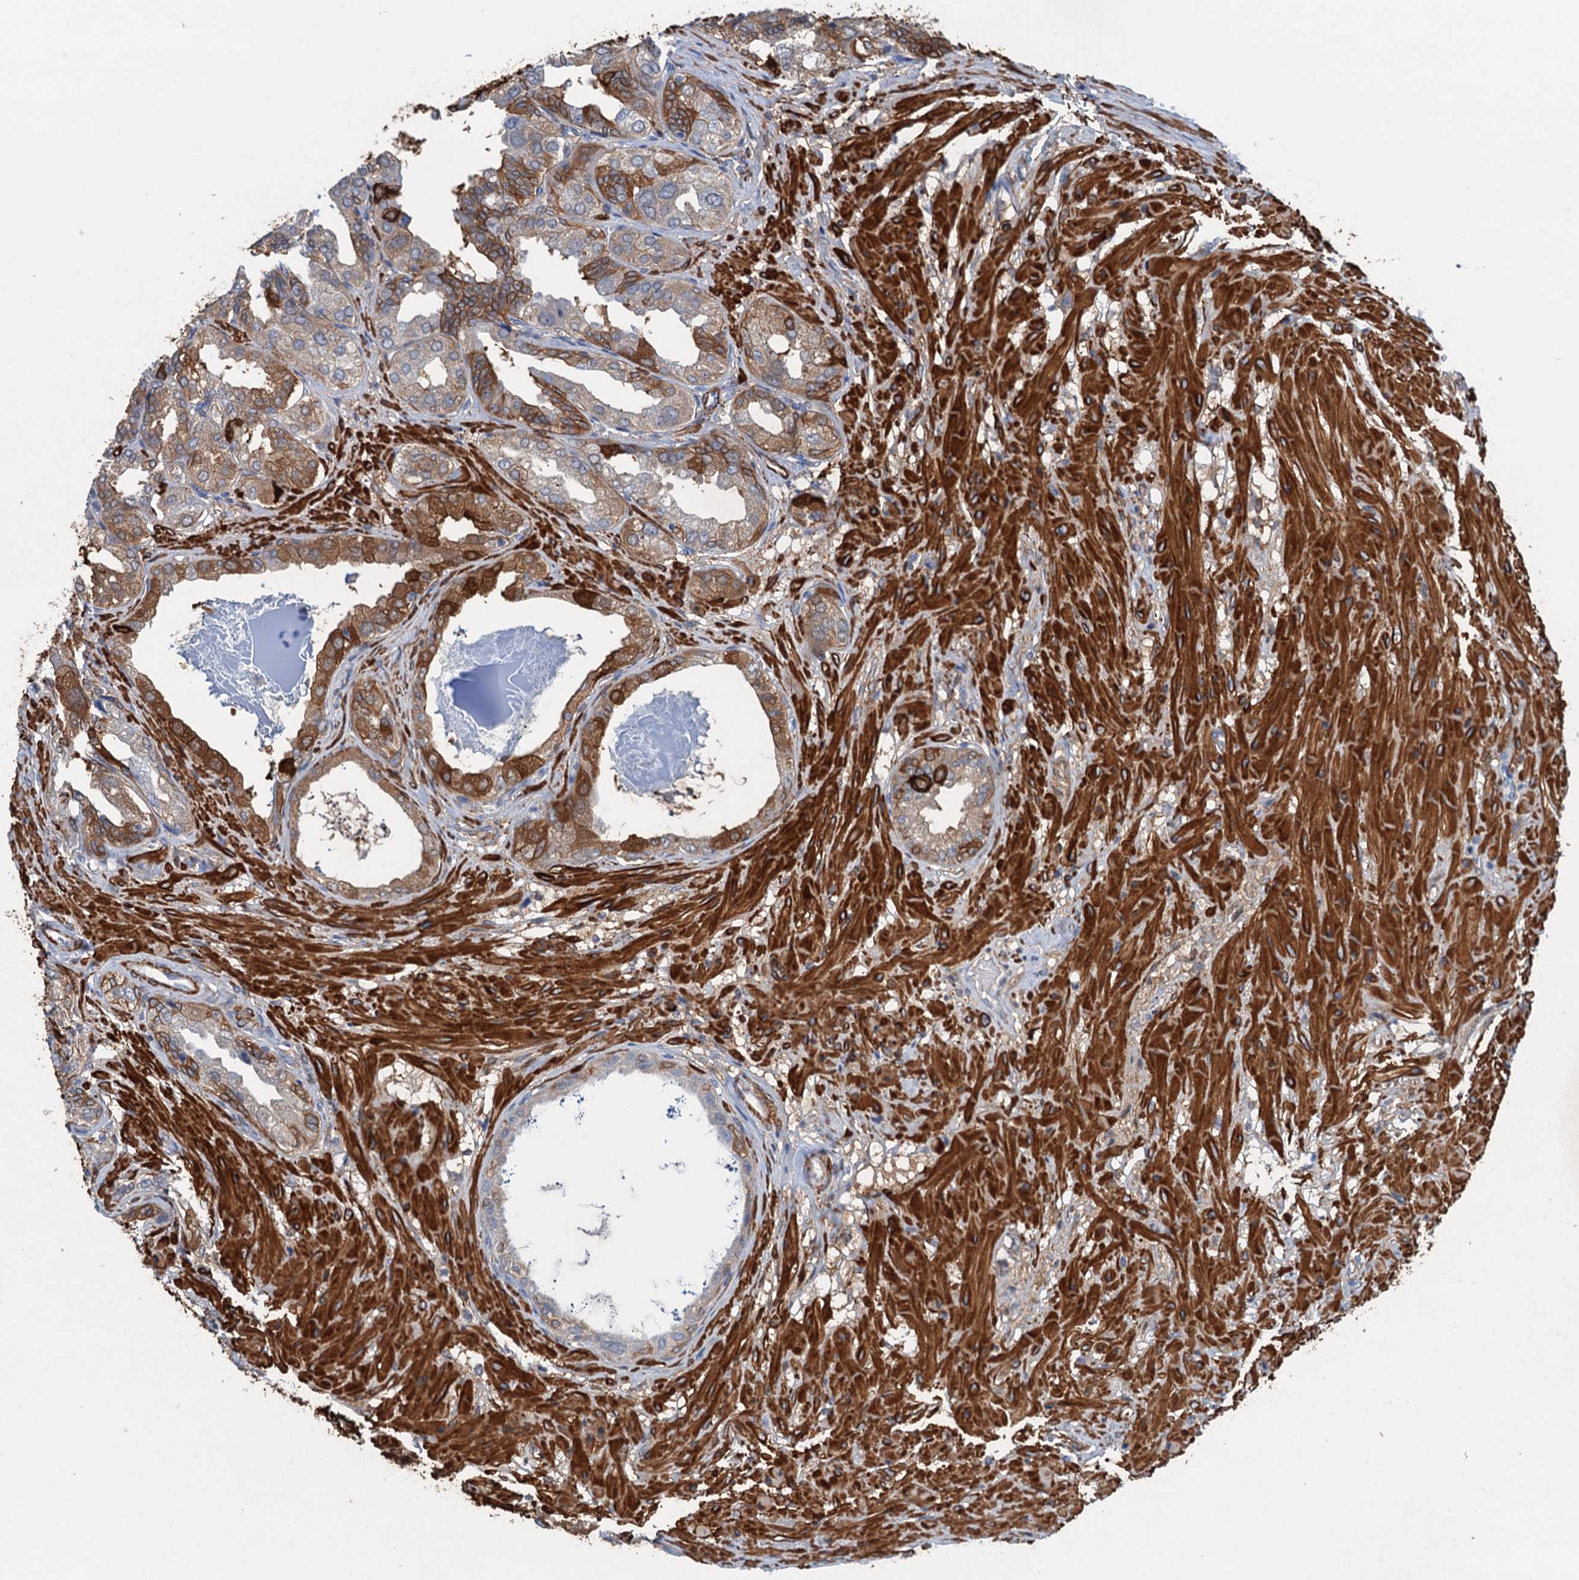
{"staining": {"intensity": "moderate", "quantity": "25%-75%", "location": "cytoplasmic/membranous"}, "tissue": "seminal vesicle", "cell_type": "Glandular cells", "image_type": "normal", "snomed": [{"axis": "morphology", "description": "Normal tissue, NOS"}, {"axis": "topography", "description": "Seminal veicle"}], "caption": "Protein staining of unremarkable seminal vesicle demonstrates moderate cytoplasmic/membranous positivity in about 25%-75% of glandular cells. The protein of interest is shown in brown color, while the nuclei are stained blue.", "gene": "CSTPP1", "patient": {"sex": "male", "age": 63}}